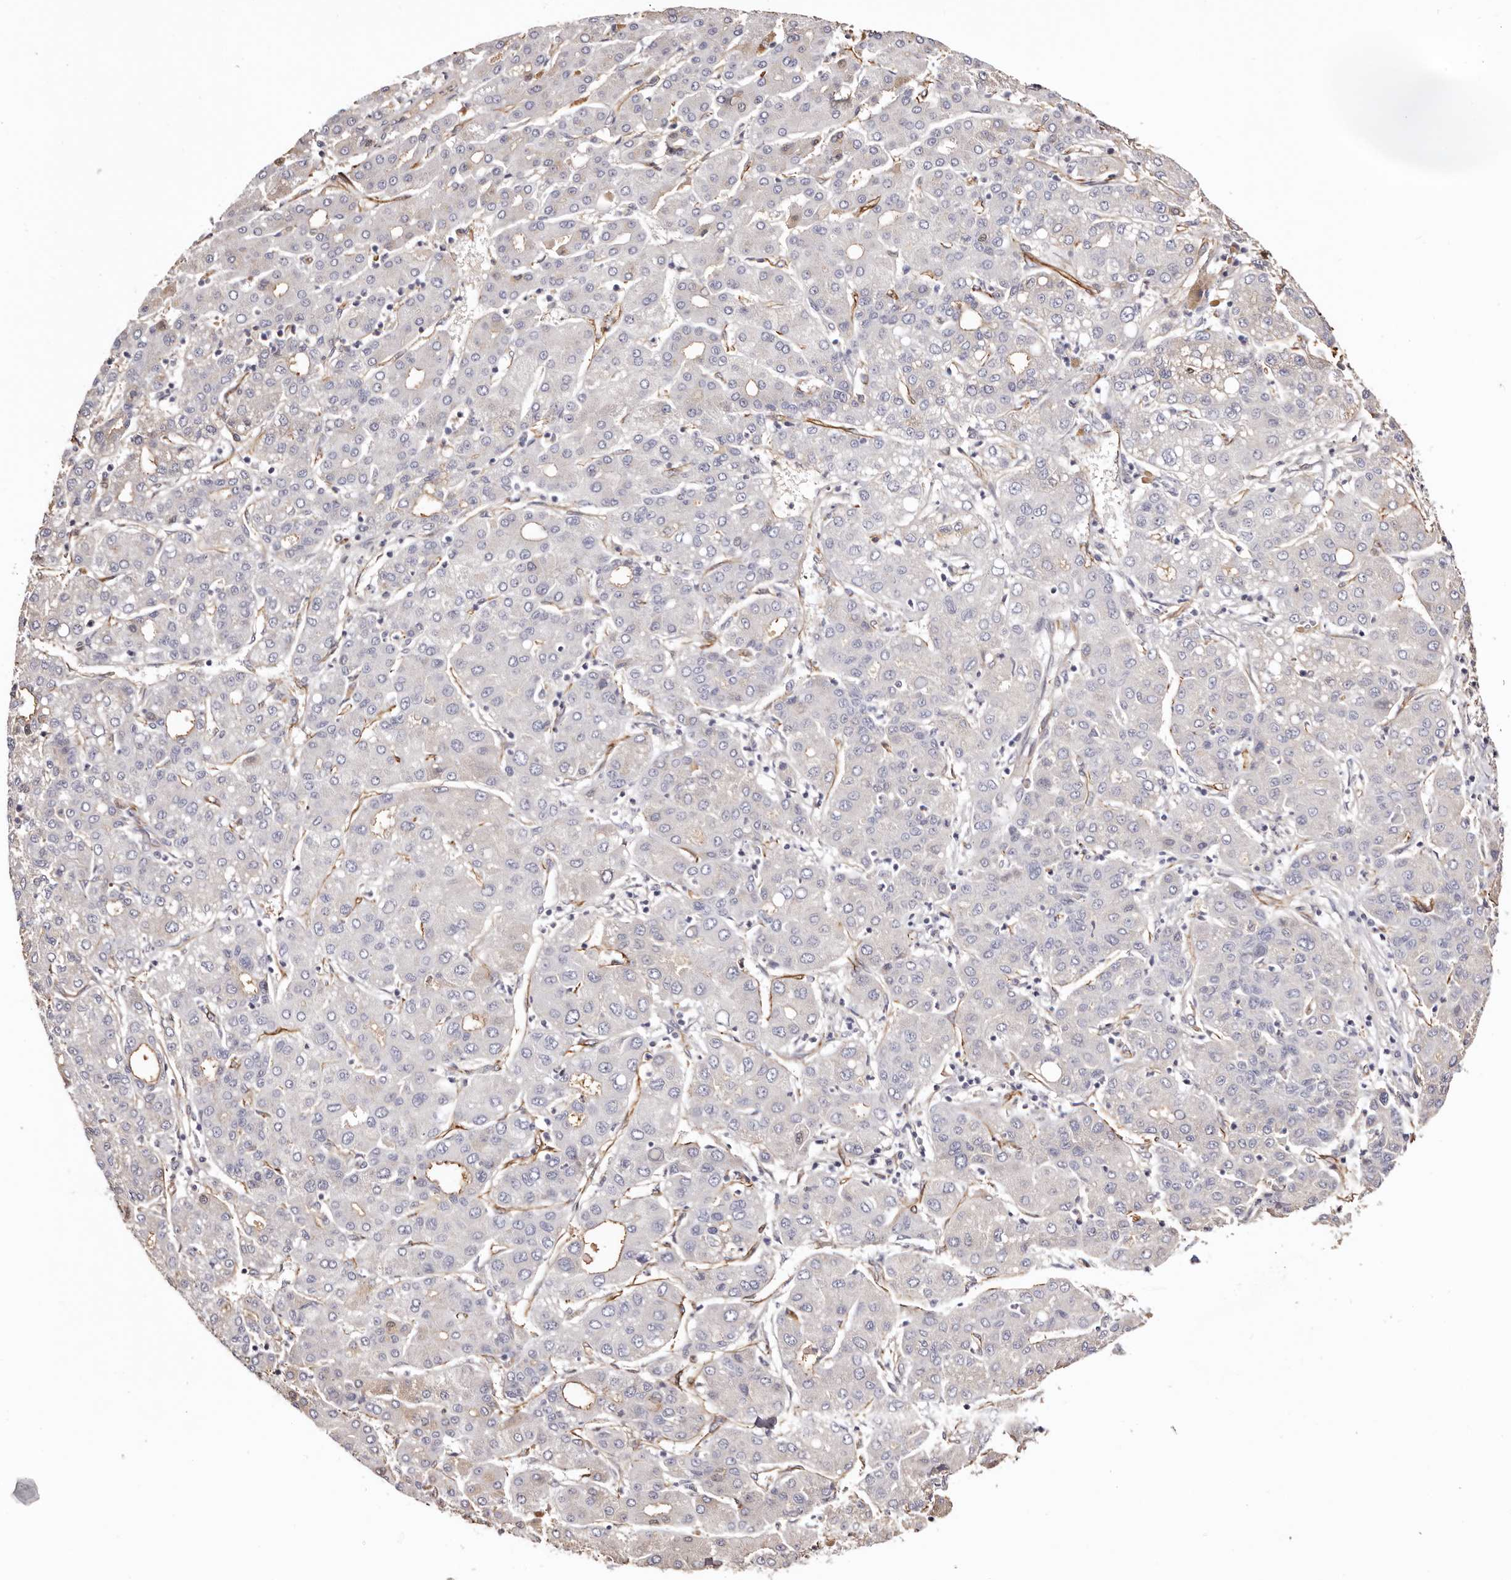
{"staining": {"intensity": "negative", "quantity": "none", "location": "none"}, "tissue": "liver cancer", "cell_type": "Tumor cells", "image_type": "cancer", "snomed": [{"axis": "morphology", "description": "Carcinoma, Hepatocellular, NOS"}, {"axis": "topography", "description": "Liver"}], "caption": "A high-resolution photomicrograph shows immunohistochemistry (IHC) staining of hepatocellular carcinoma (liver), which shows no significant expression in tumor cells.", "gene": "ZNF557", "patient": {"sex": "male", "age": 65}}